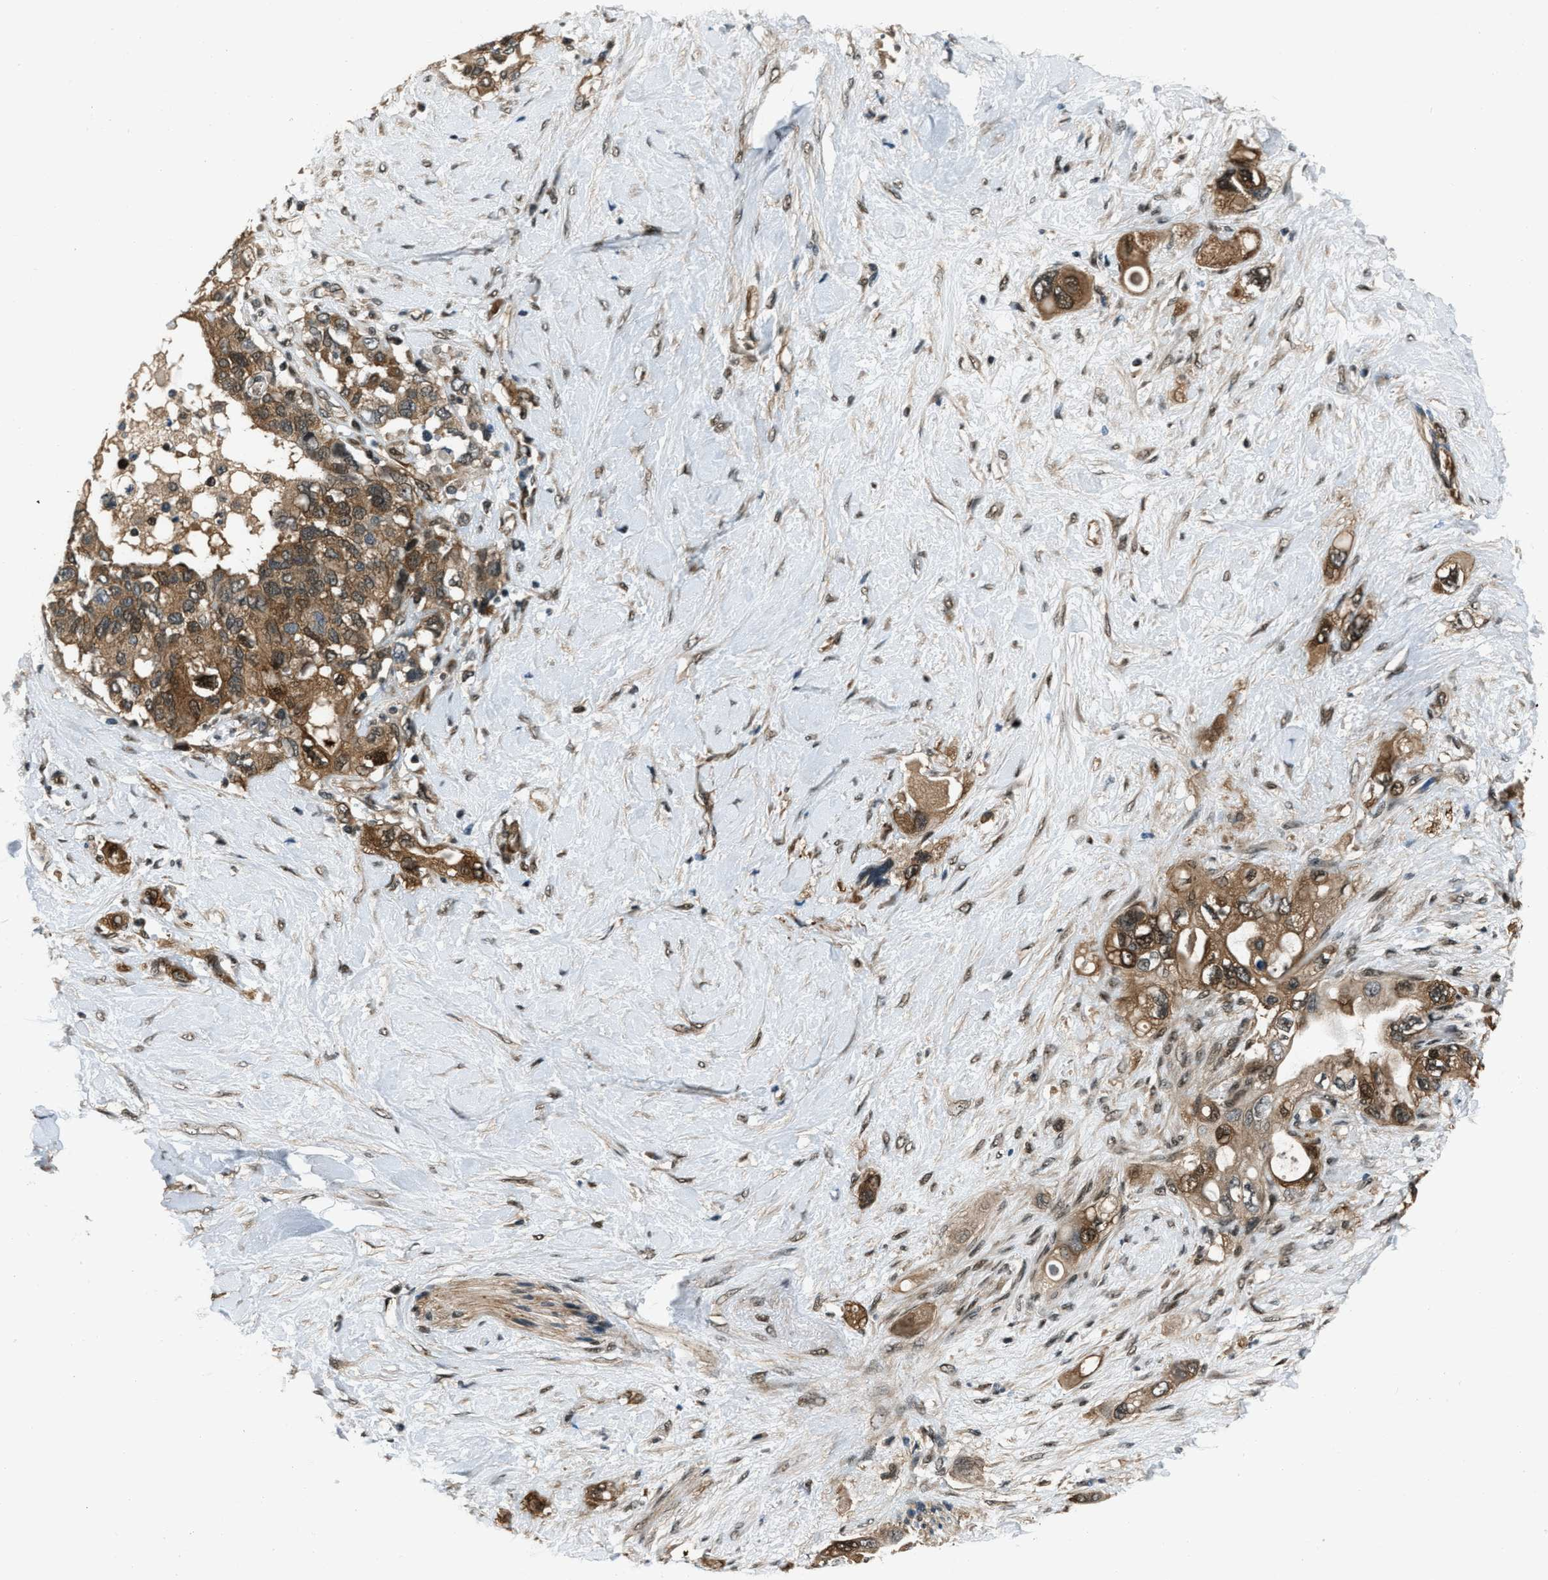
{"staining": {"intensity": "moderate", "quantity": ">75%", "location": "cytoplasmic/membranous,nuclear"}, "tissue": "pancreatic cancer", "cell_type": "Tumor cells", "image_type": "cancer", "snomed": [{"axis": "morphology", "description": "Adenocarcinoma, NOS"}, {"axis": "topography", "description": "Pancreas"}], "caption": "About >75% of tumor cells in adenocarcinoma (pancreatic) exhibit moderate cytoplasmic/membranous and nuclear protein expression as visualized by brown immunohistochemical staining.", "gene": "NUDCD3", "patient": {"sex": "female", "age": 56}}